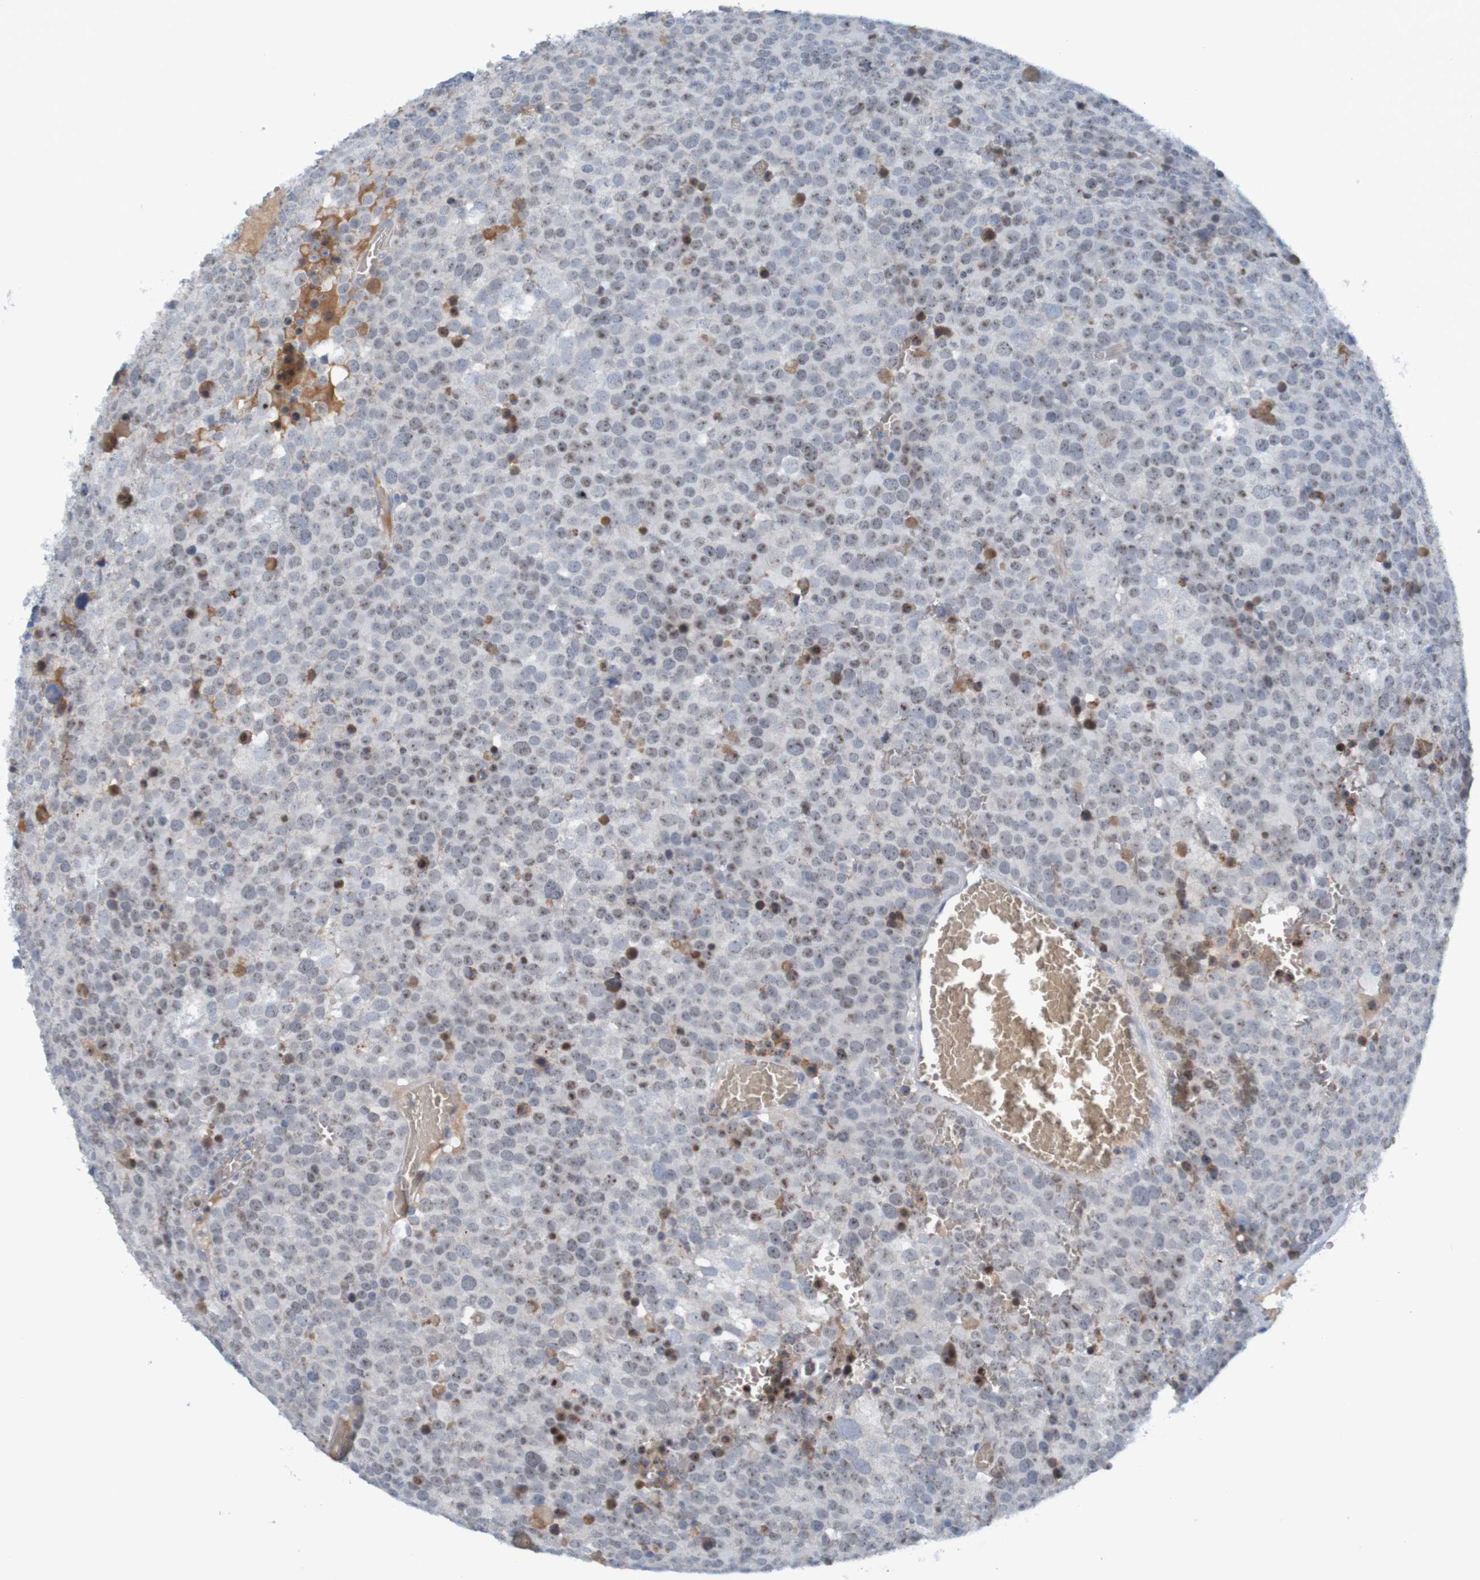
{"staining": {"intensity": "negative", "quantity": "none", "location": "none"}, "tissue": "testis cancer", "cell_type": "Tumor cells", "image_type": "cancer", "snomed": [{"axis": "morphology", "description": "Seminoma, NOS"}, {"axis": "topography", "description": "Testis"}], "caption": "Immunohistochemistry of human seminoma (testis) shows no staining in tumor cells.", "gene": "USP36", "patient": {"sex": "male", "age": 71}}